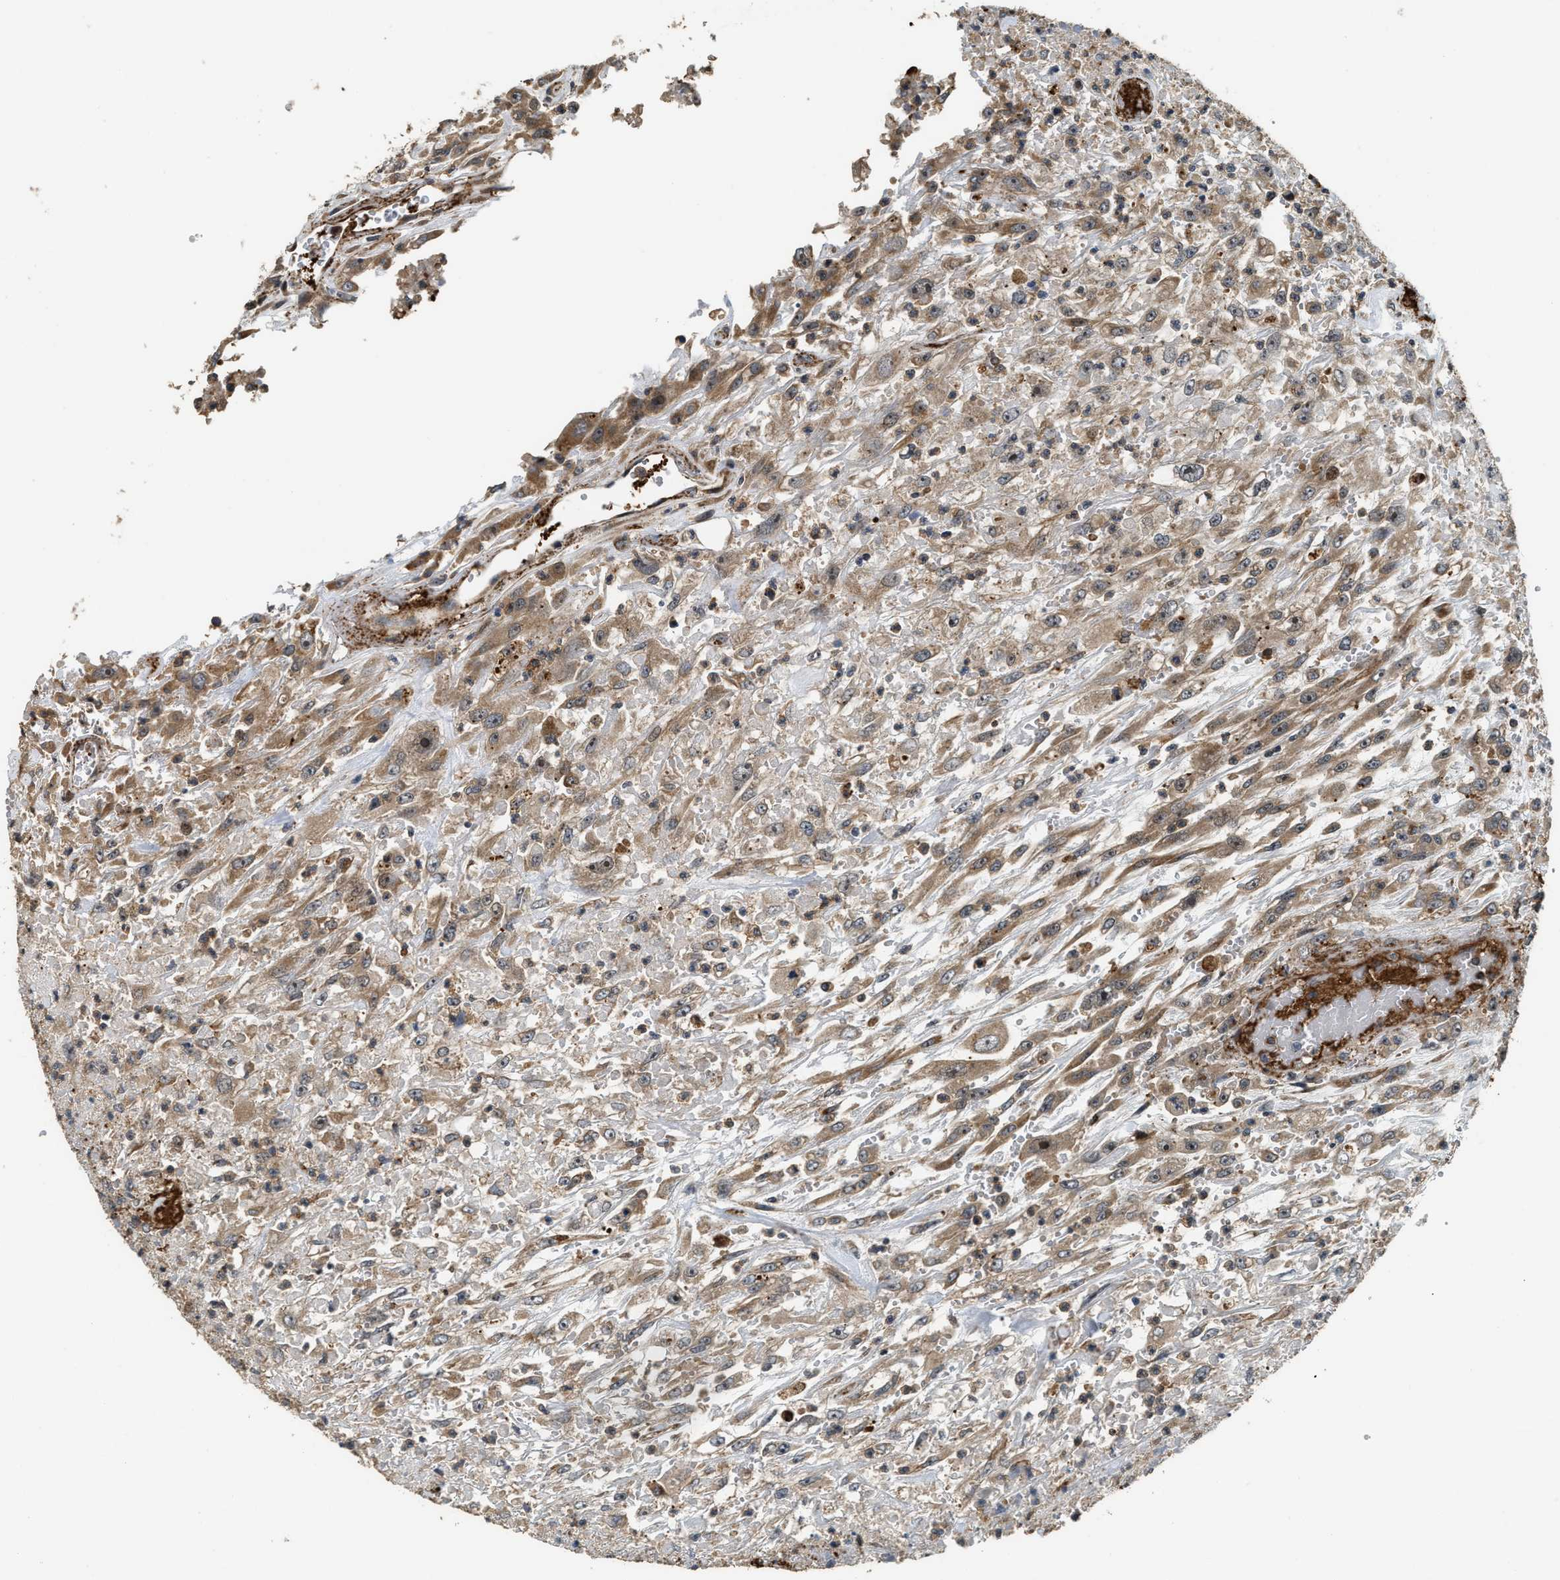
{"staining": {"intensity": "moderate", "quantity": ">75%", "location": "cytoplasmic/membranous"}, "tissue": "urothelial cancer", "cell_type": "Tumor cells", "image_type": "cancer", "snomed": [{"axis": "morphology", "description": "Urothelial carcinoma, High grade"}, {"axis": "topography", "description": "Urinary bladder"}], "caption": "Urothelial carcinoma (high-grade) was stained to show a protein in brown. There is medium levels of moderate cytoplasmic/membranous positivity in approximately >75% of tumor cells. The staining is performed using DAB brown chromogen to label protein expression. The nuclei are counter-stained blue using hematoxylin.", "gene": "SNX5", "patient": {"sex": "male", "age": 46}}